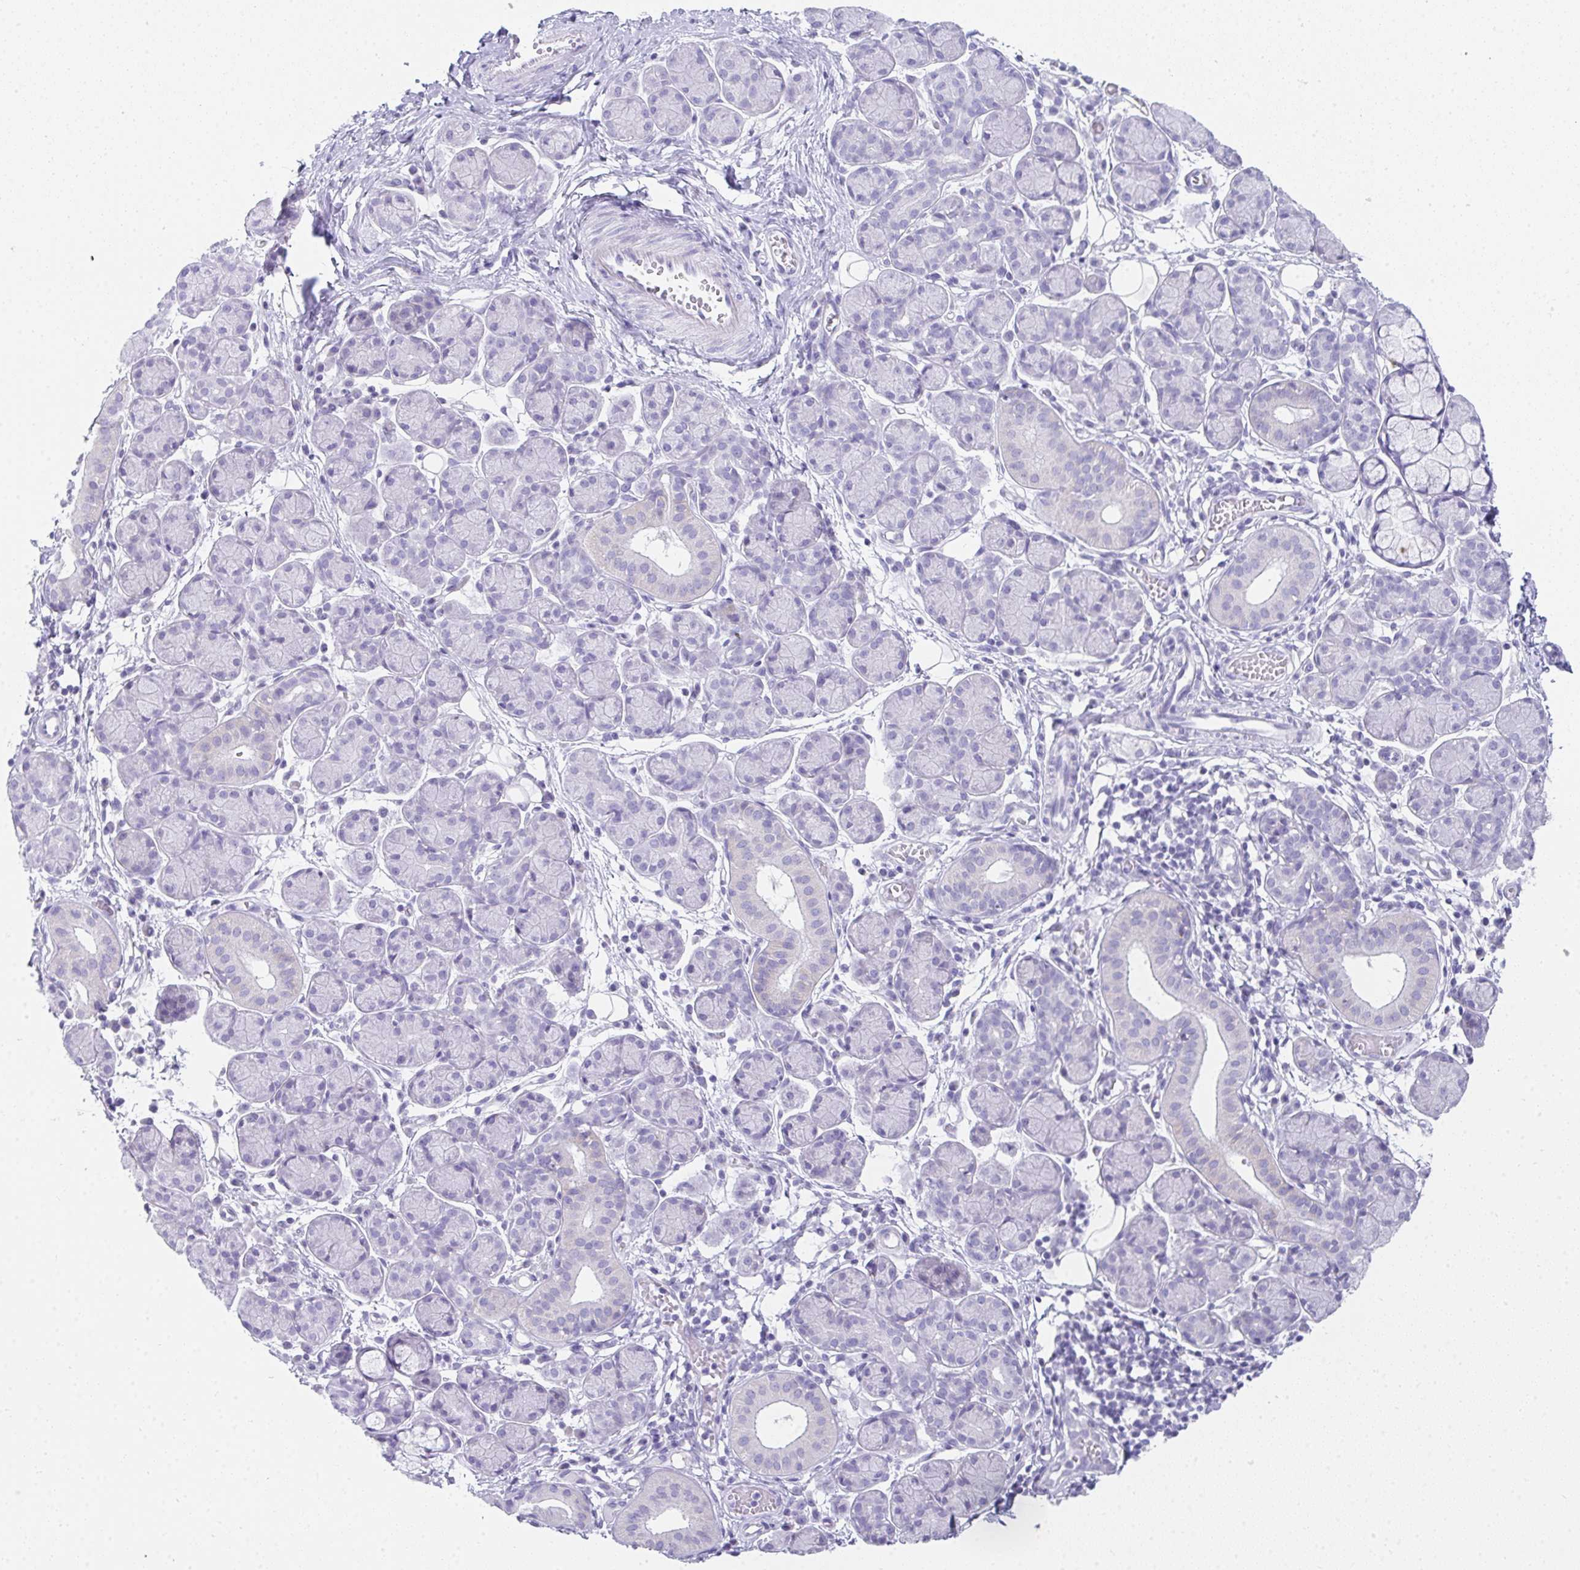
{"staining": {"intensity": "negative", "quantity": "none", "location": "none"}, "tissue": "salivary gland", "cell_type": "Glandular cells", "image_type": "normal", "snomed": [{"axis": "morphology", "description": "Normal tissue, NOS"}, {"axis": "morphology", "description": "Inflammation, NOS"}, {"axis": "topography", "description": "Lymph node"}, {"axis": "topography", "description": "Salivary gland"}], "caption": "The immunohistochemistry image has no significant staining in glandular cells of salivary gland.", "gene": "RLF", "patient": {"sex": "male", "age": 3}}